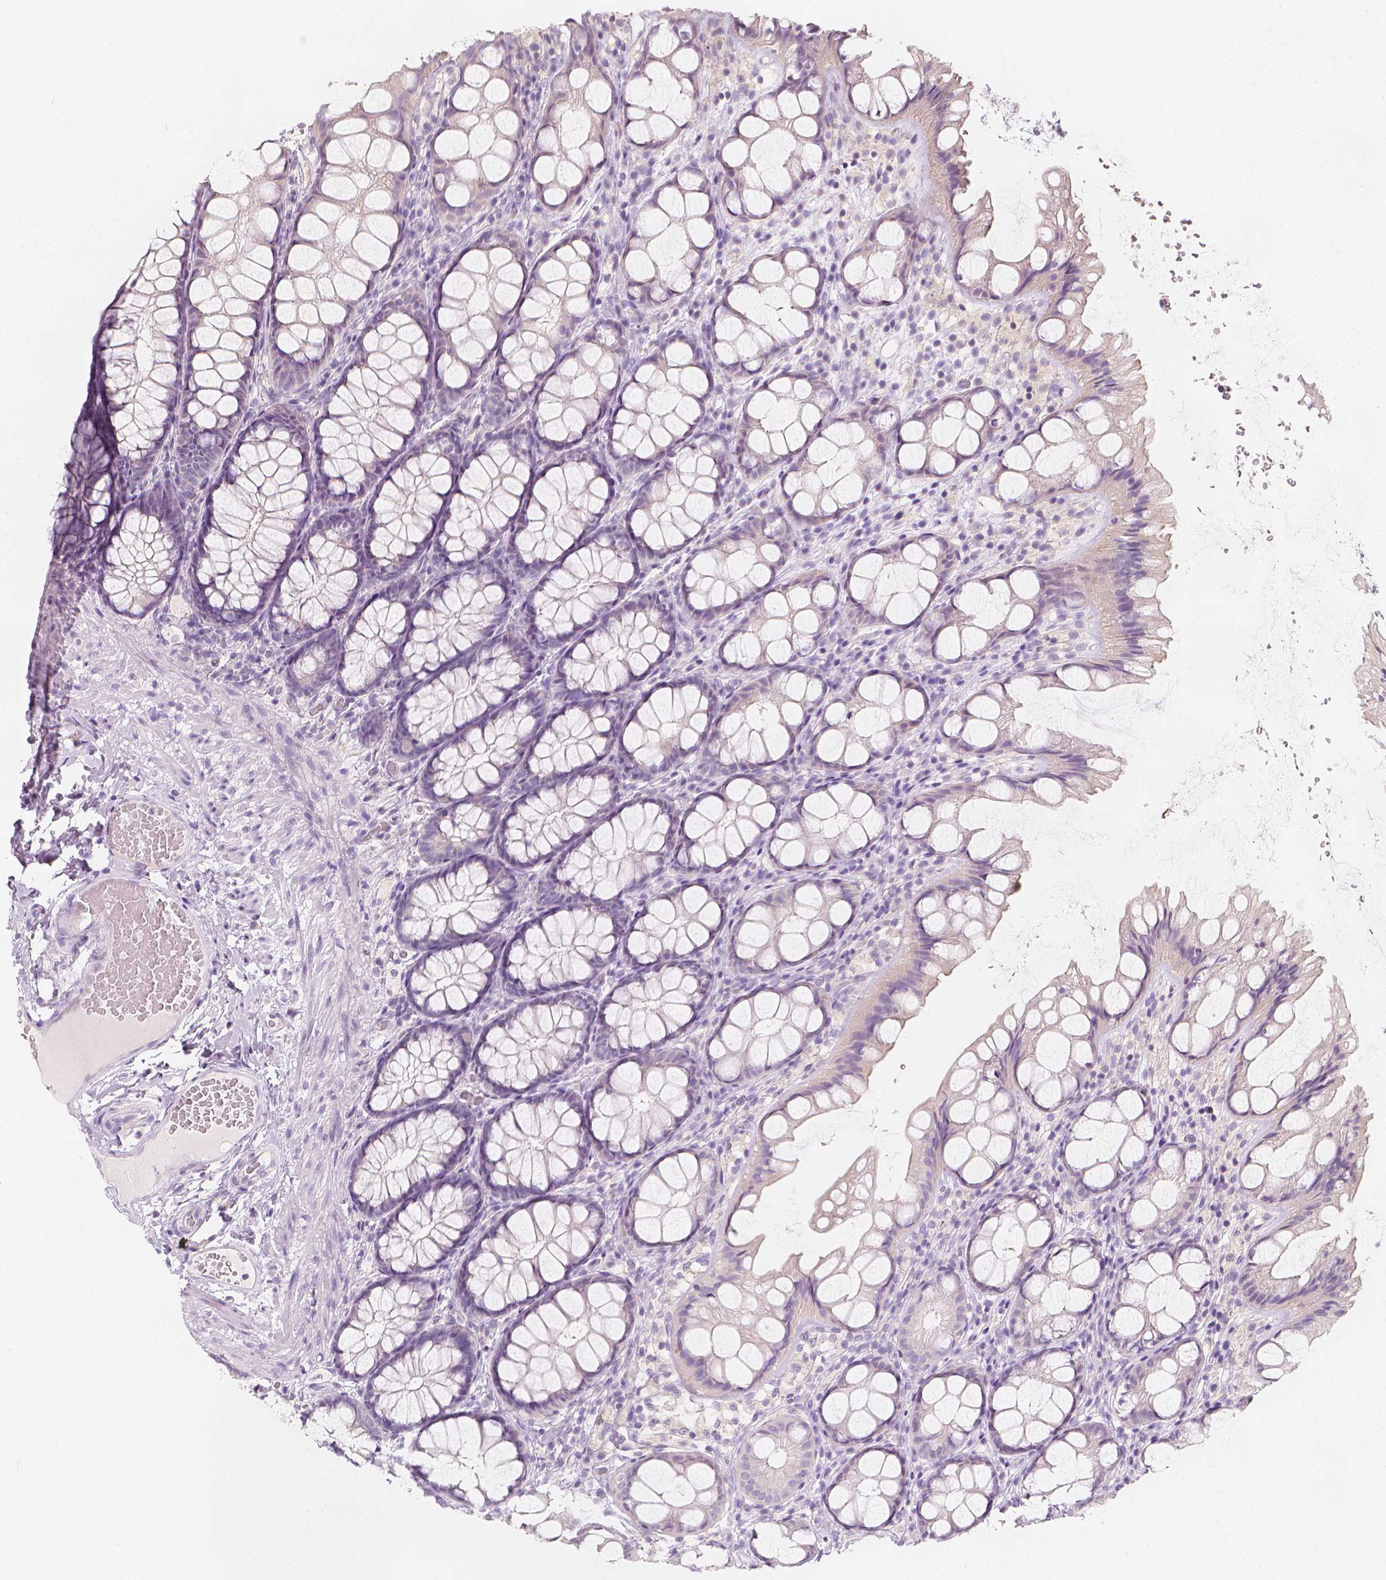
{"staining": {"intensity": "negative", "quantity": "none", "location": "none"}, "tissue": "colon", "cell_type": "Endothelial cells", "image_type": "normal", "snomed": [{"axis": "morphology", "description": "Normal tissue, NOS"}, {"axis": "topography", "description": "Colon"}], "caption": "Photomicrograph shows no significant protein staining in endothelial cells of benign colon. The staining is performed using DAB brown chromogen with nuclei counter-stained in using hematoxylin.", "gene": "RBFOX1", "patient": {"sex": "male", "age": 47}}